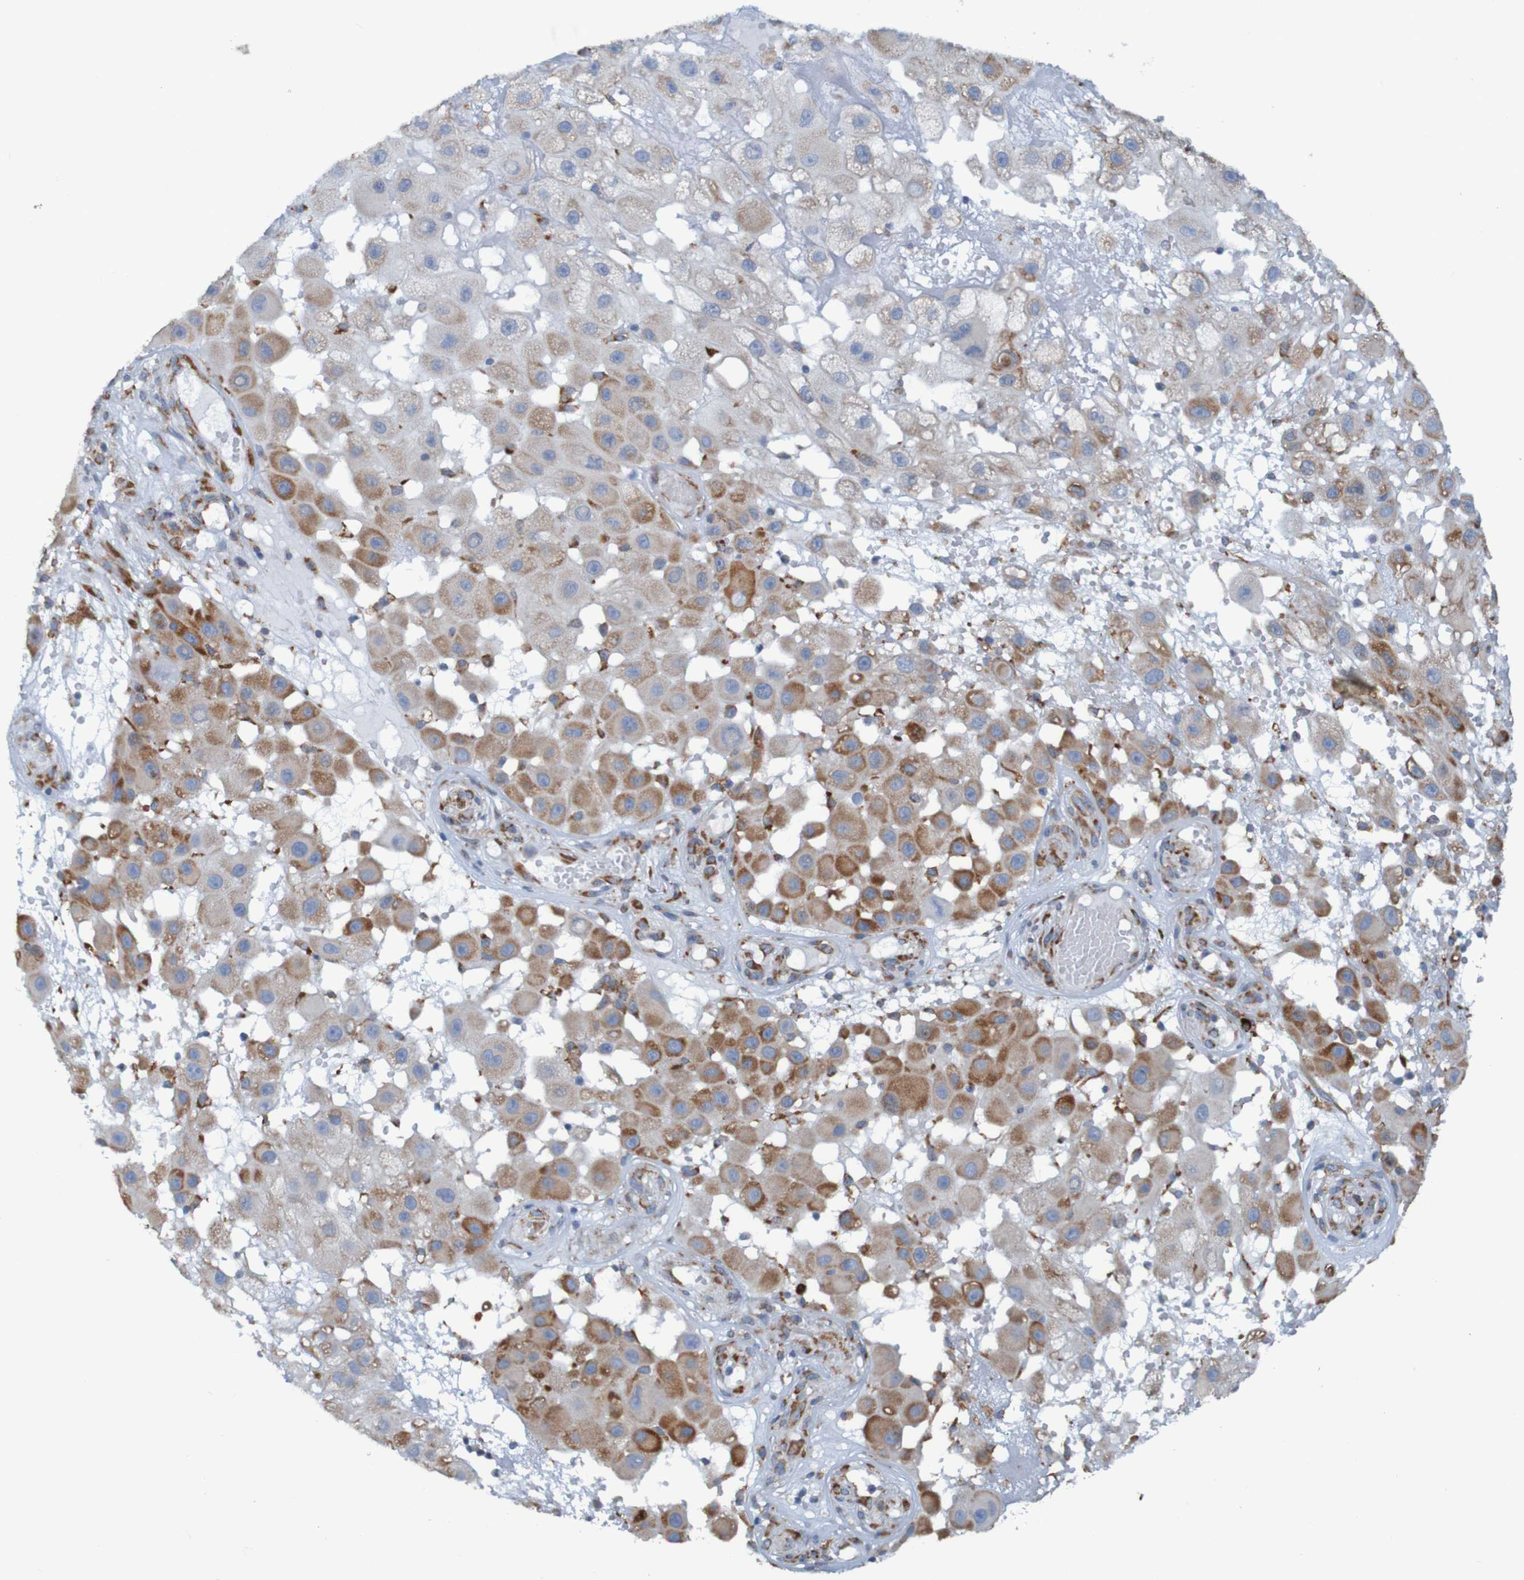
{"staining": {"intensity": "weak", "quantity": ">75%", "location": "cytoplasmic/membranous"}, "tissue": "melanoma", "cell_type": "Tumor cells", "image_type": "cancer", "snomed": [{"axis": "morphology", "description": "Malignant melanoma, NOS"}, {"axis": "topography", "description": "Skin"}], "caption": "Immunohistochemistry photomicrograph of neoplastic tissue: malignant melanoma stained using IHC demonstrates low levels of weak protein expression localized specifically in the cytoplasmic/membranous of tumor cells, appearing as a cytoplasmic/membranous brown color.", "gene": "SSR1", "patient": {"sex": "female", "age": 81}}